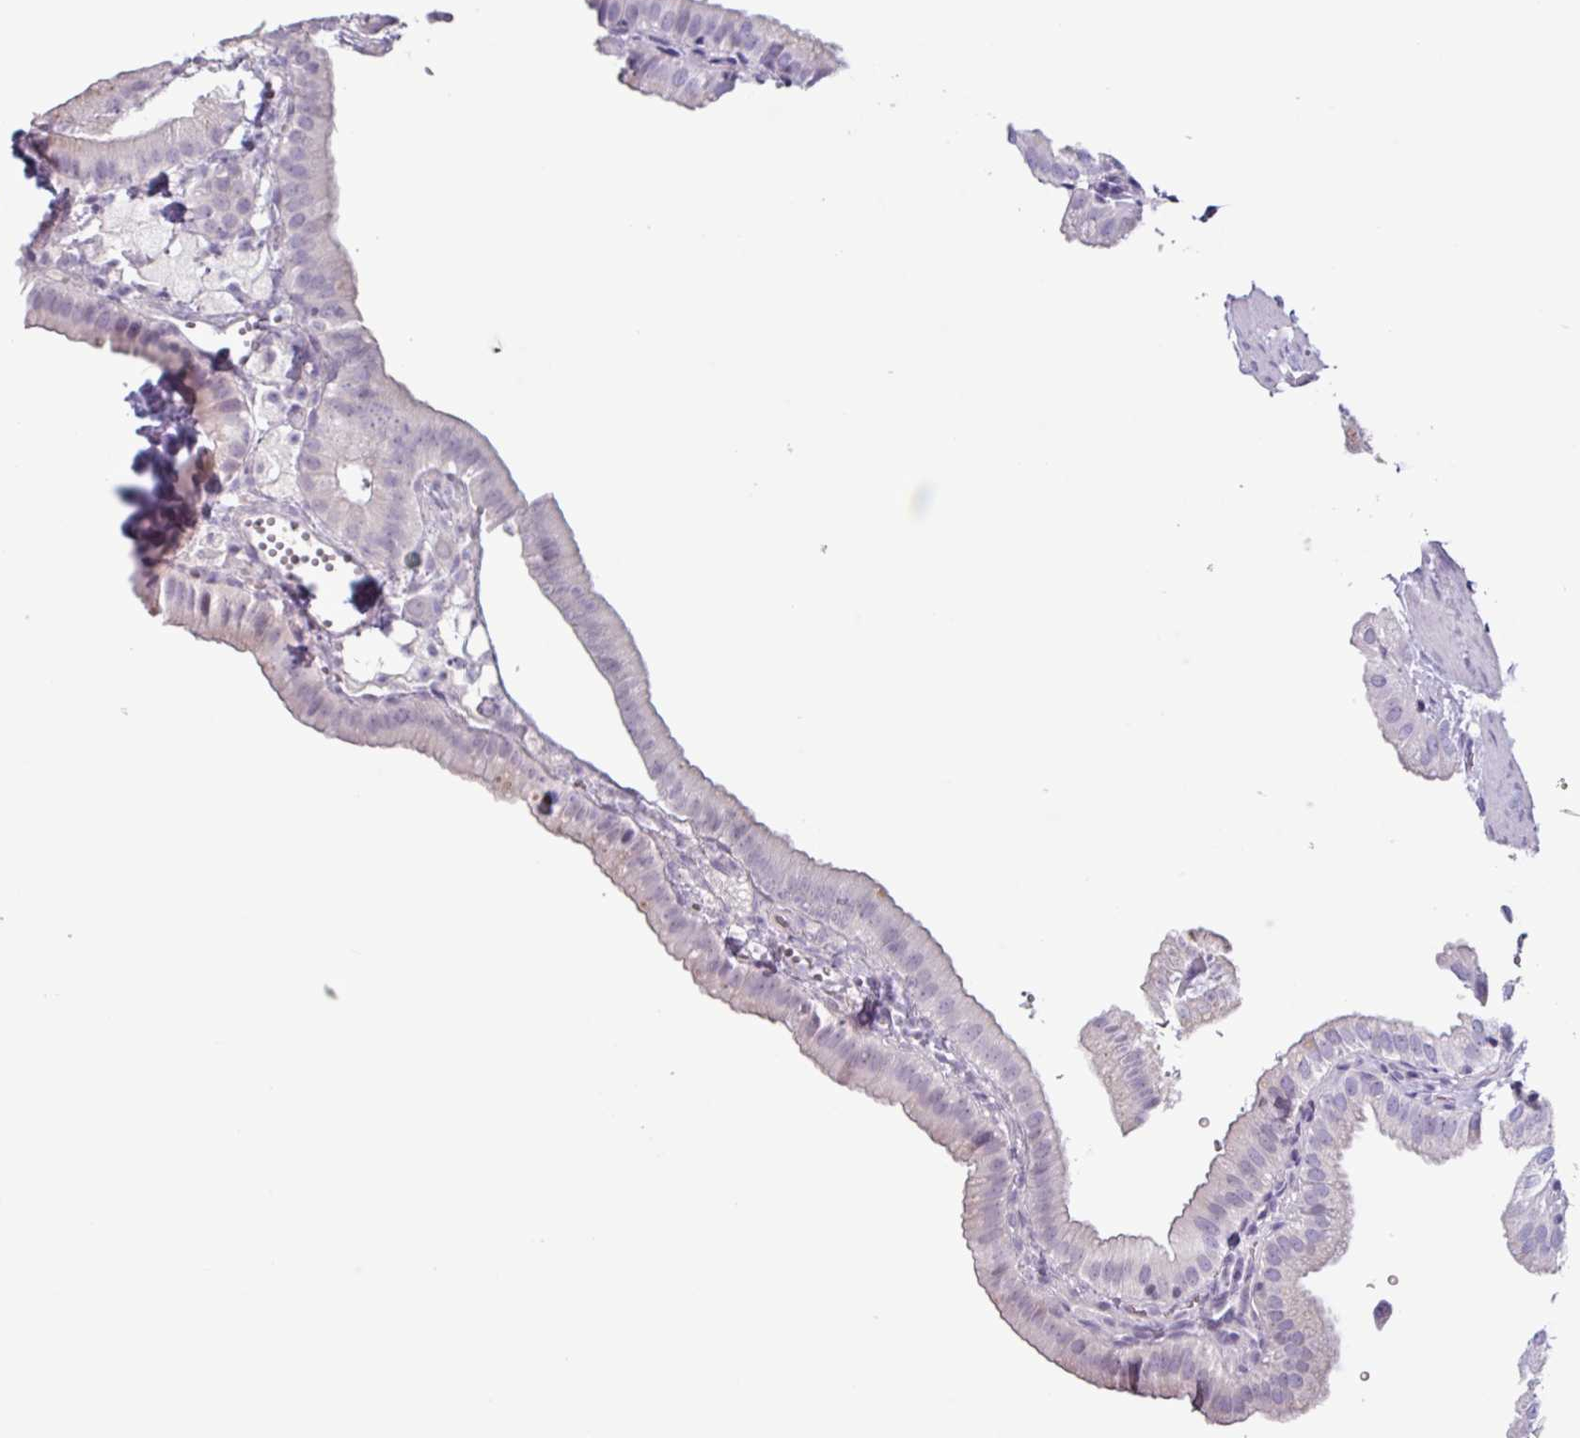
{"staining": {"intensity": "negative", "quantity": "none", "location": "none"}, "tissue": "gallbladder", "cell_type": "Glandular cells", "image_type": "normal", "snomed": [{"axis": "morphology", "description": "Normal tissue, NOS"}, {"axis": "topography", "description": "Gallbladder"}], "caption": "Glandular cells show no significant positivity in unremarkable gallbladder. (DAB IHC with hematoxylin counter stain).", "gene": "OR2T10", "patient": {"sex": "female", "age": 61}}